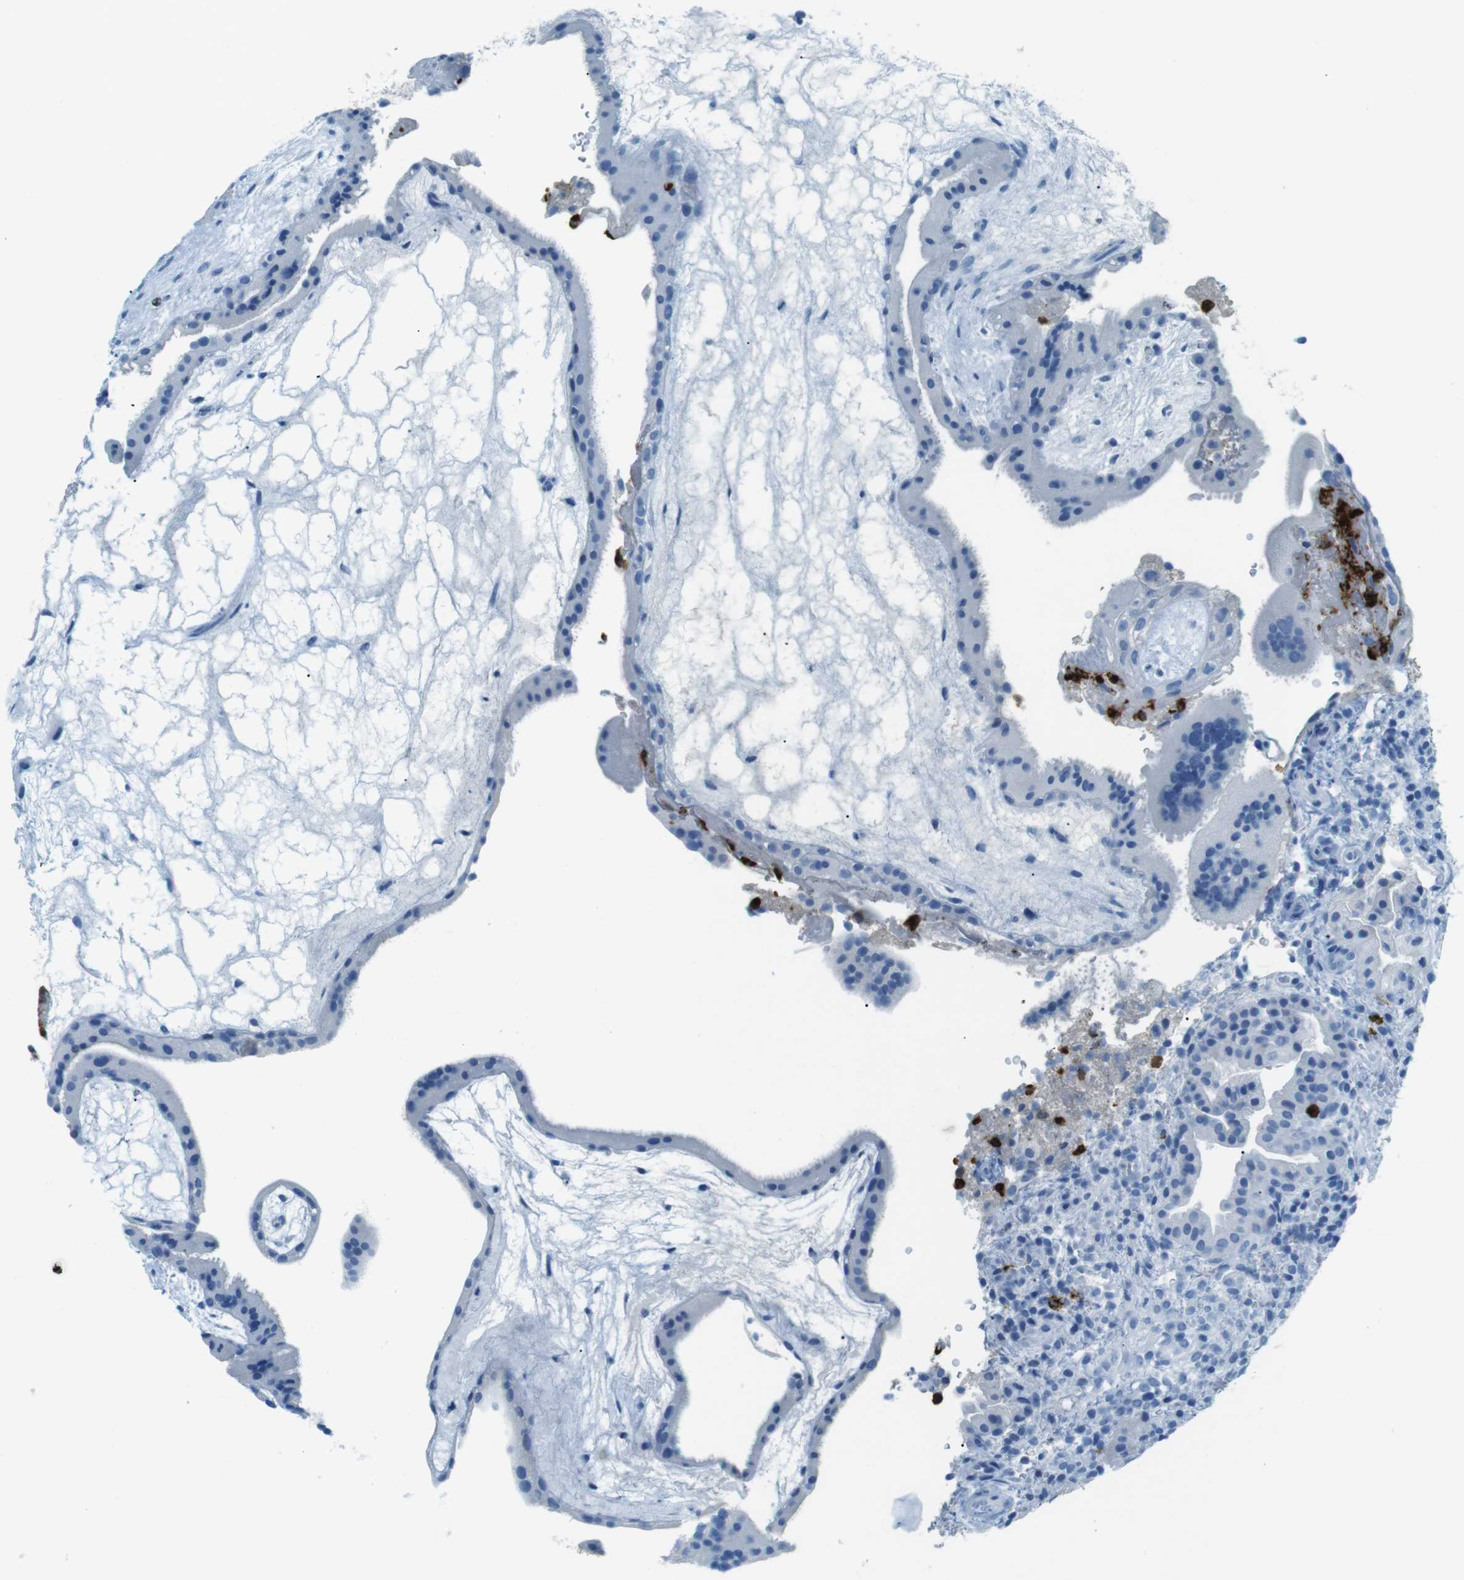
{"staining": {"intensity": "negative", "quantity": "none", "location": "none"}, "tissue": "placenta", "cell_type": "Decidual cells", "image_type": "normal", "snomed": [{"axis": "morphology", "description": "Normal tissue, NOS"}, {"axis": "topography", "description": "Placenta"}], "caption": "DAB immunohistochemical staining of normal placenta demonstrates no significant positivity in decidual cells. The staining is performed using DAB (3,3'-diaminobenzidine) brown chromogen with nuclei counter-stained in using hematoxylin.", "gene": "MCEMP1", "patient": {"sex": "female", "age": 19}}